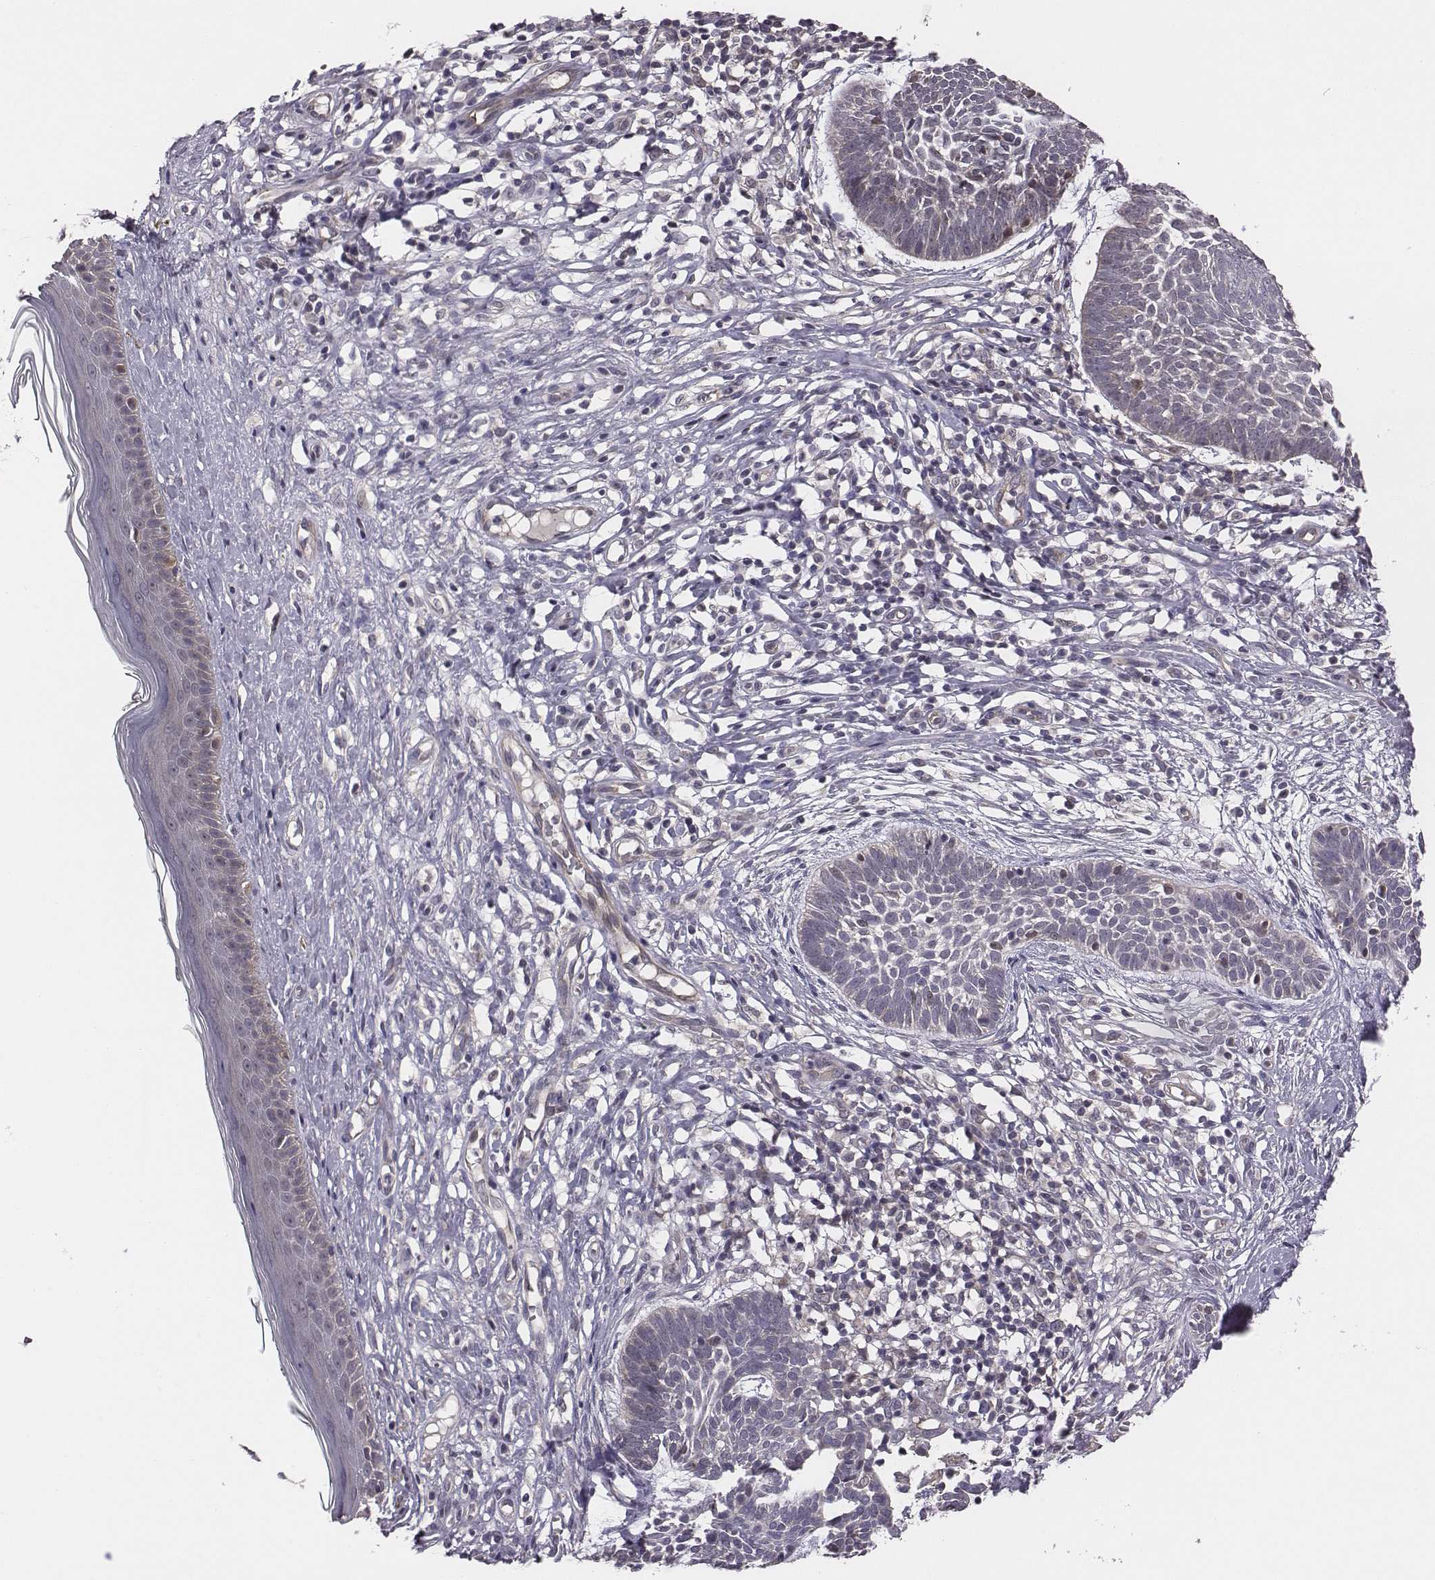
{"staining": {"intensity": "negative", "quantity": "none", "location": "none"}, "tissue": "skin cancer", "cell_type": "Tumor cells", "image_type": "cancer", "snomed": [{"axis": "morphology", "description": "Basal cell carcinoma"}, {"axis": "topography", "description": "Skin"}], "caption": "High power microscopy histopathology image of an immunohistochemistry micrograph of skin basal cell carcinoma, revealing no significant staining in tumor cells.", "gene": "SMURF2", "patient": {"sex": "male", "age": 85}}